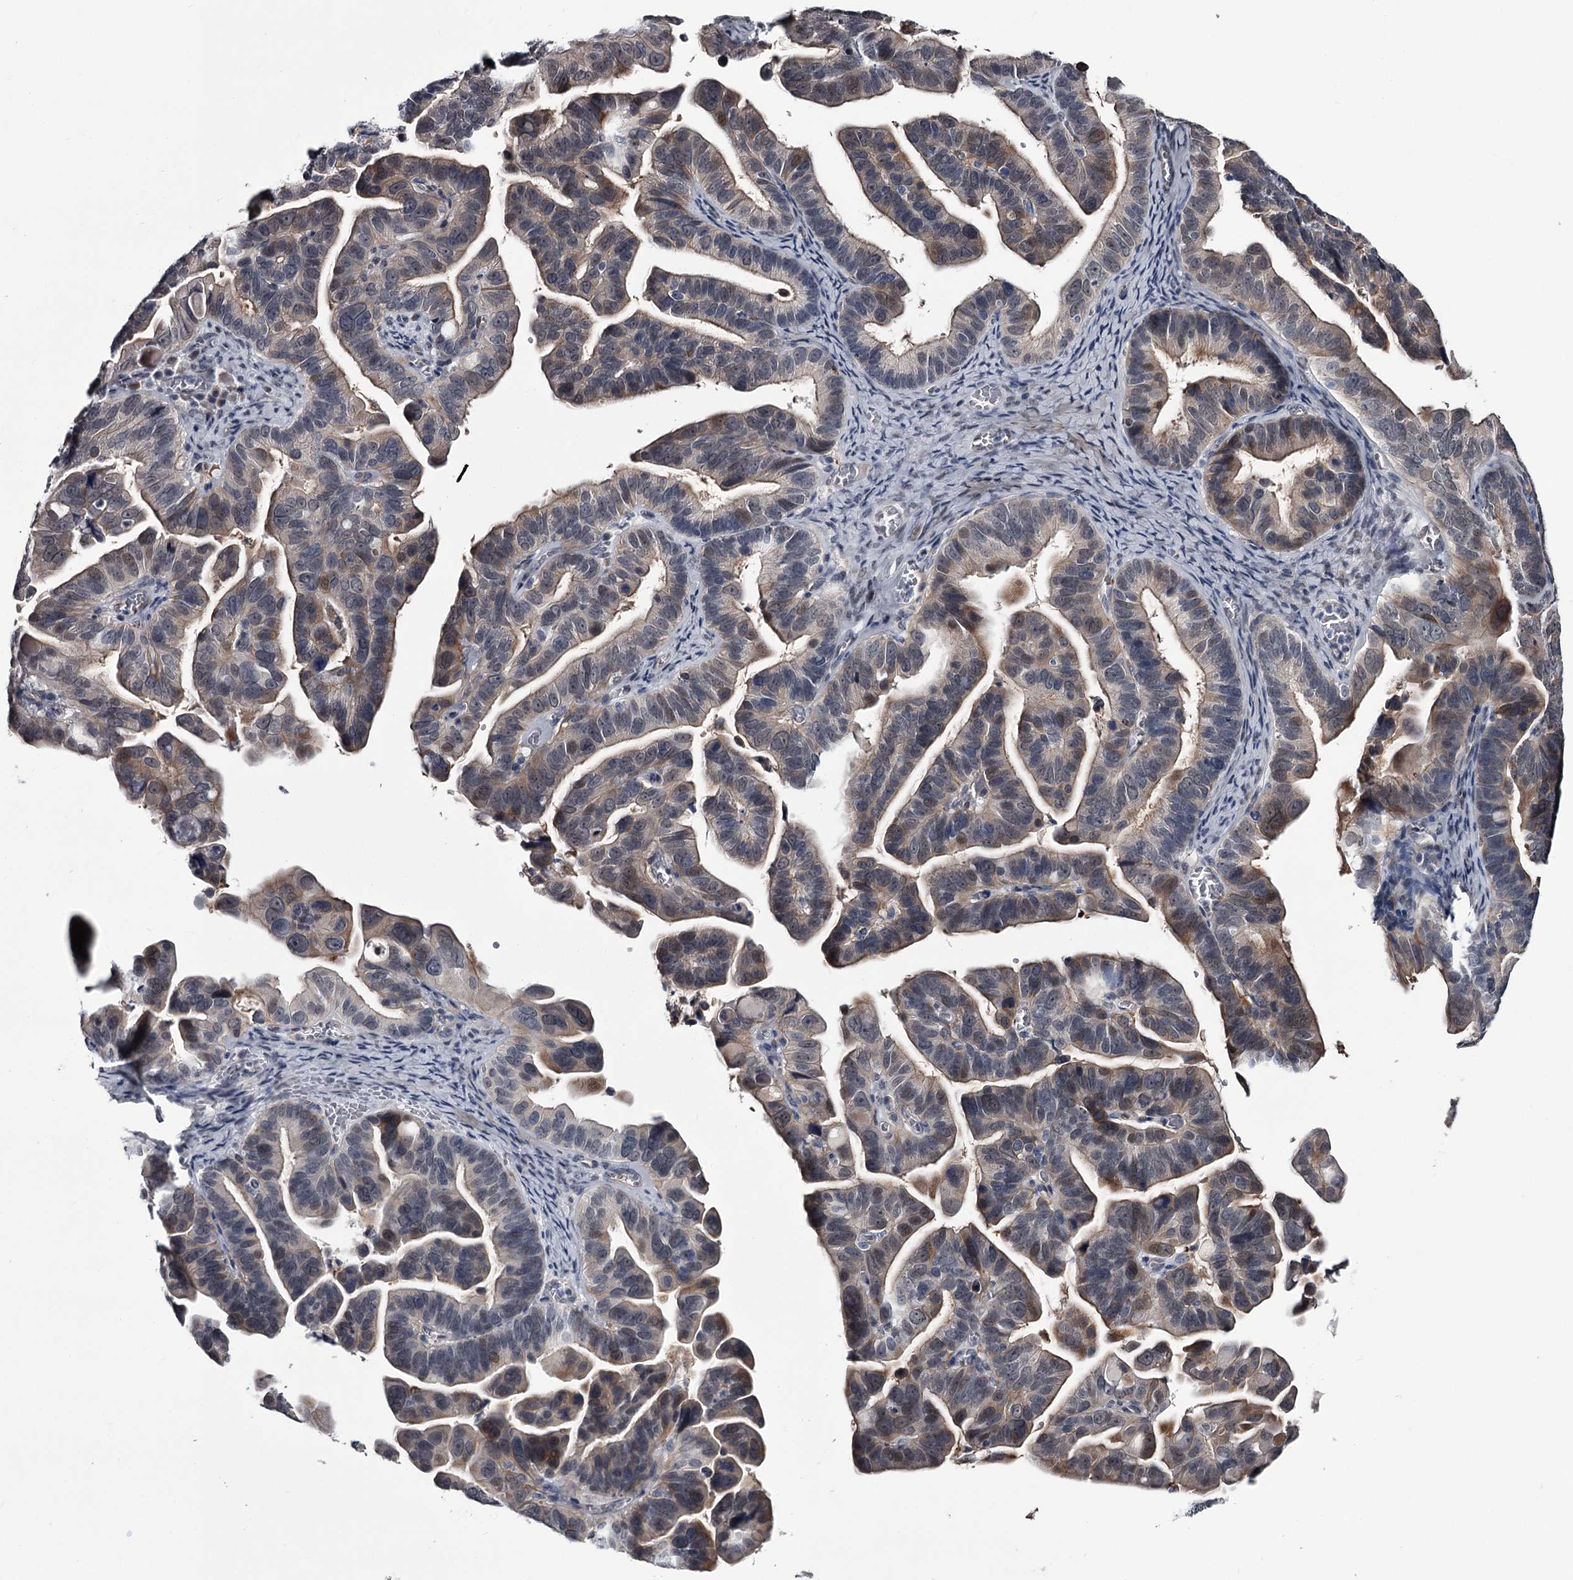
{"staining": {"intensity": "weak", "quantity": "25%-75%", "location": "cytoplasmic/membranous"}, "tissue": "ovarian cancer", "cell_type": "Tumor cells", "image_type": "cancer", "snomed": [{"axis": "morphology", "description": "Cystadenocarcinoma, serous, NOS"}, {"axis": "topography", "description": "Ovary"}], "caption": "Immunohistochemical staining of human ovarian cancer (serous cystadenocarcinoma) shows weak cytoplasmic/membranous protein staining in about 25%-75% of tumor cells.", "gene": "PRPF40B", "patient": {"sex": "female", "age": 56}}